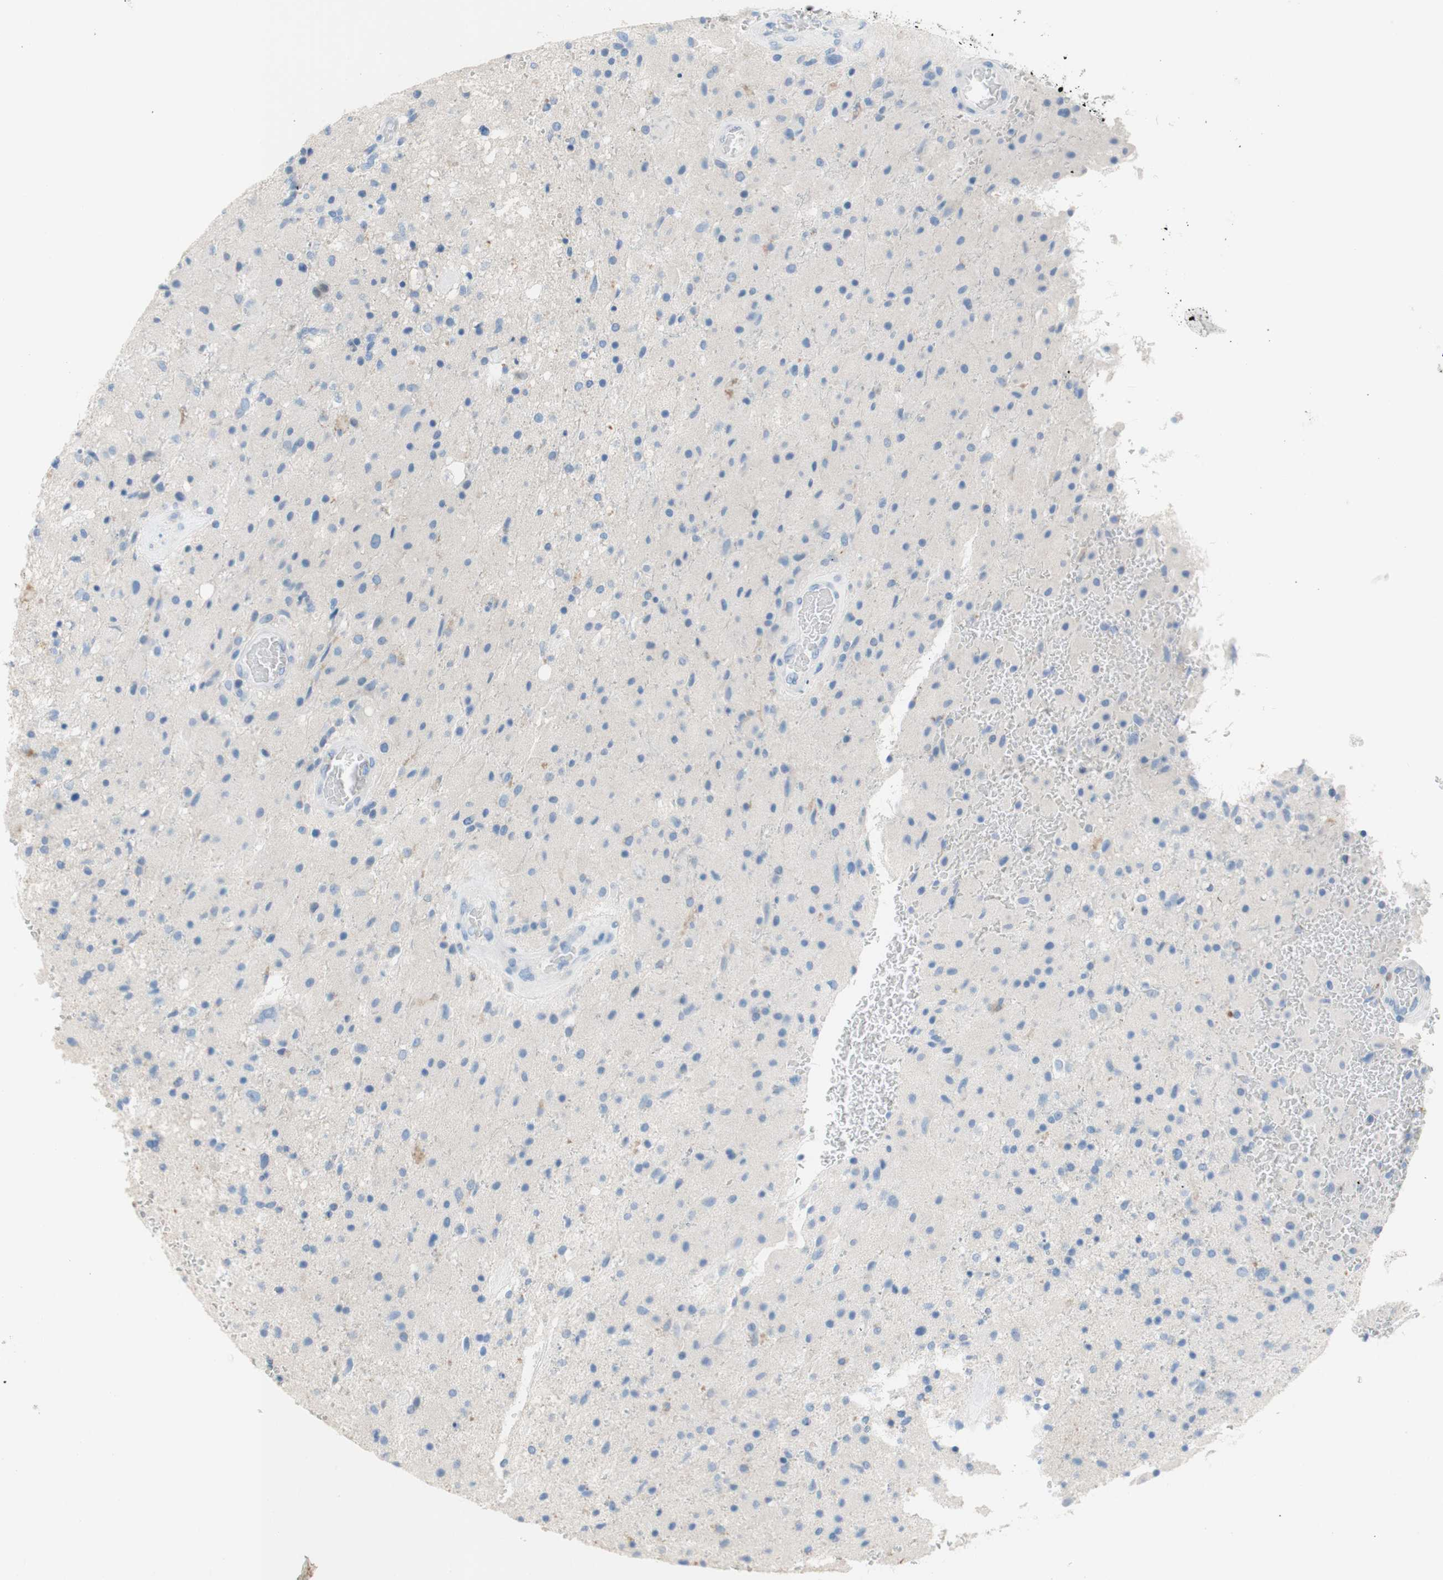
{"staining": {"intensity": "negative", "quantity": "none", "location": "none"}, "tissue": "glioma", "cell_type": "Tumor cells", "image_type": "cancer", "snomed": [{"axis": "morphology", "description": "Normal tissue, NOS"}, {"axis": "morphology", "description": "Glioma, malignant, High grade"}, {"axis": "topography", "description": "Cerebral cortex"}], "caption": "Glioma was stained to show a protein in brown. There is no significant expression in tumor cells. (DAB (3,3'-diaminobenzidine) IHC with hematoxylin counter stain).", "gene": "POLR2J3", "patient": {"sex": "male", "age": 77}}